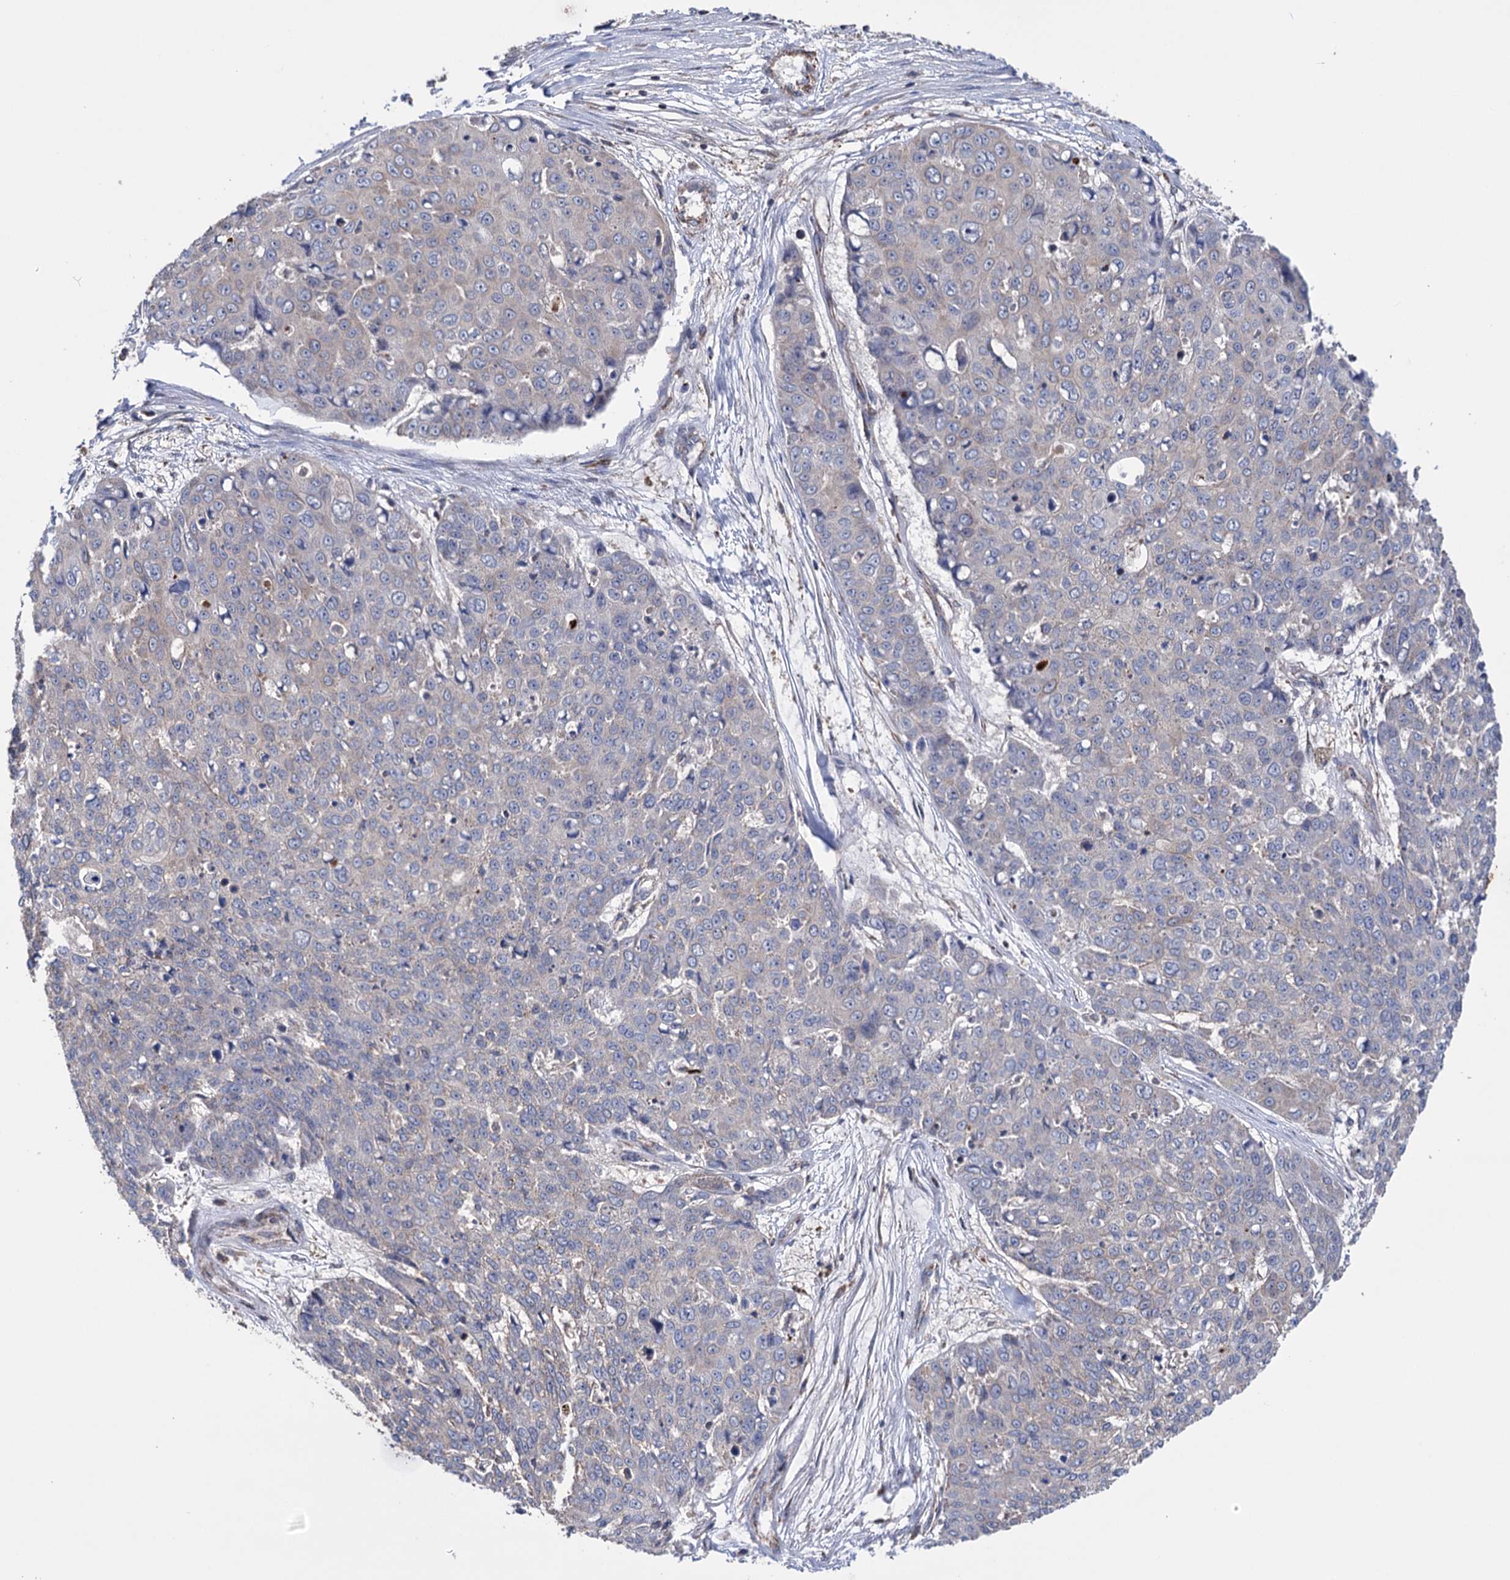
{"staining": {"intensity": "negative", "quantity": "none", "location": "none"}, "tissue": "skin cancer", "cell_type": "Tumor cells", "image_type": "cancer", "snomed": [{"axis": "morphology", "description": "Squamous cell carcinoma, NOS"}, {"axis": "topography", "description": "Skin"}], "caption": "An image of human skin cancer is negative for staining in tumor cells.", "gene": "SUCLA2", "patient": {"sex": "male", "age": 71}}